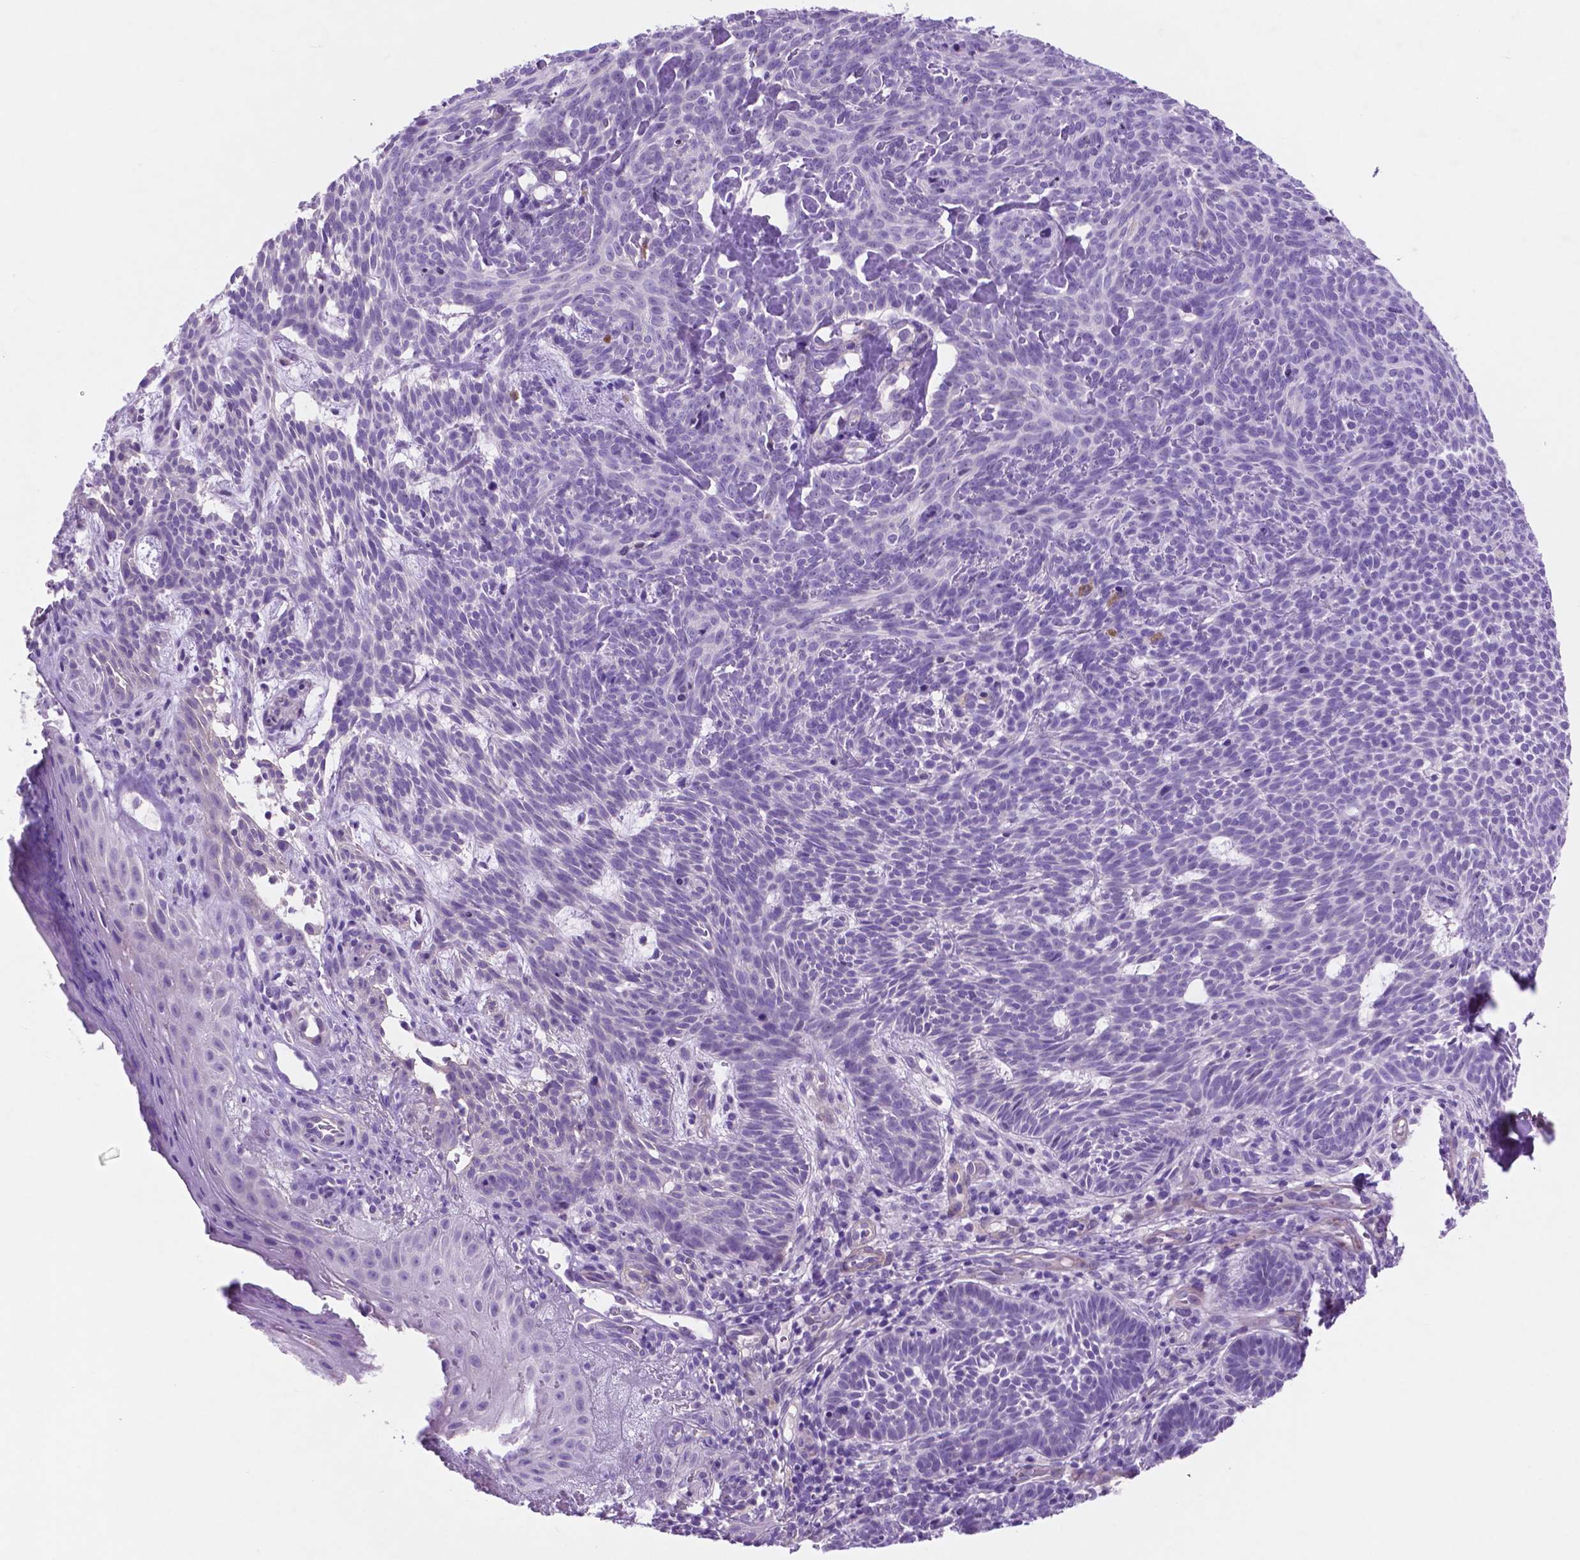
{"staining": {"intensity": "negative", "quantity": "none", "location": "none"}, "tissue": "skin cancer", "cell_type": "Tumor cells", "image_type": "cancer", "snomed": [{"axis": "morphology", "description": "Basal cell carcinoma"}, {"axis": "topography", "description": "Skin"}], "caption": "DAB immunohistochemical staining of basal cell carcinoma (skin) displays no significant staining in tumor cells.", "gene": "ASPG", "patient": {"sex": "male", "age": 59}}